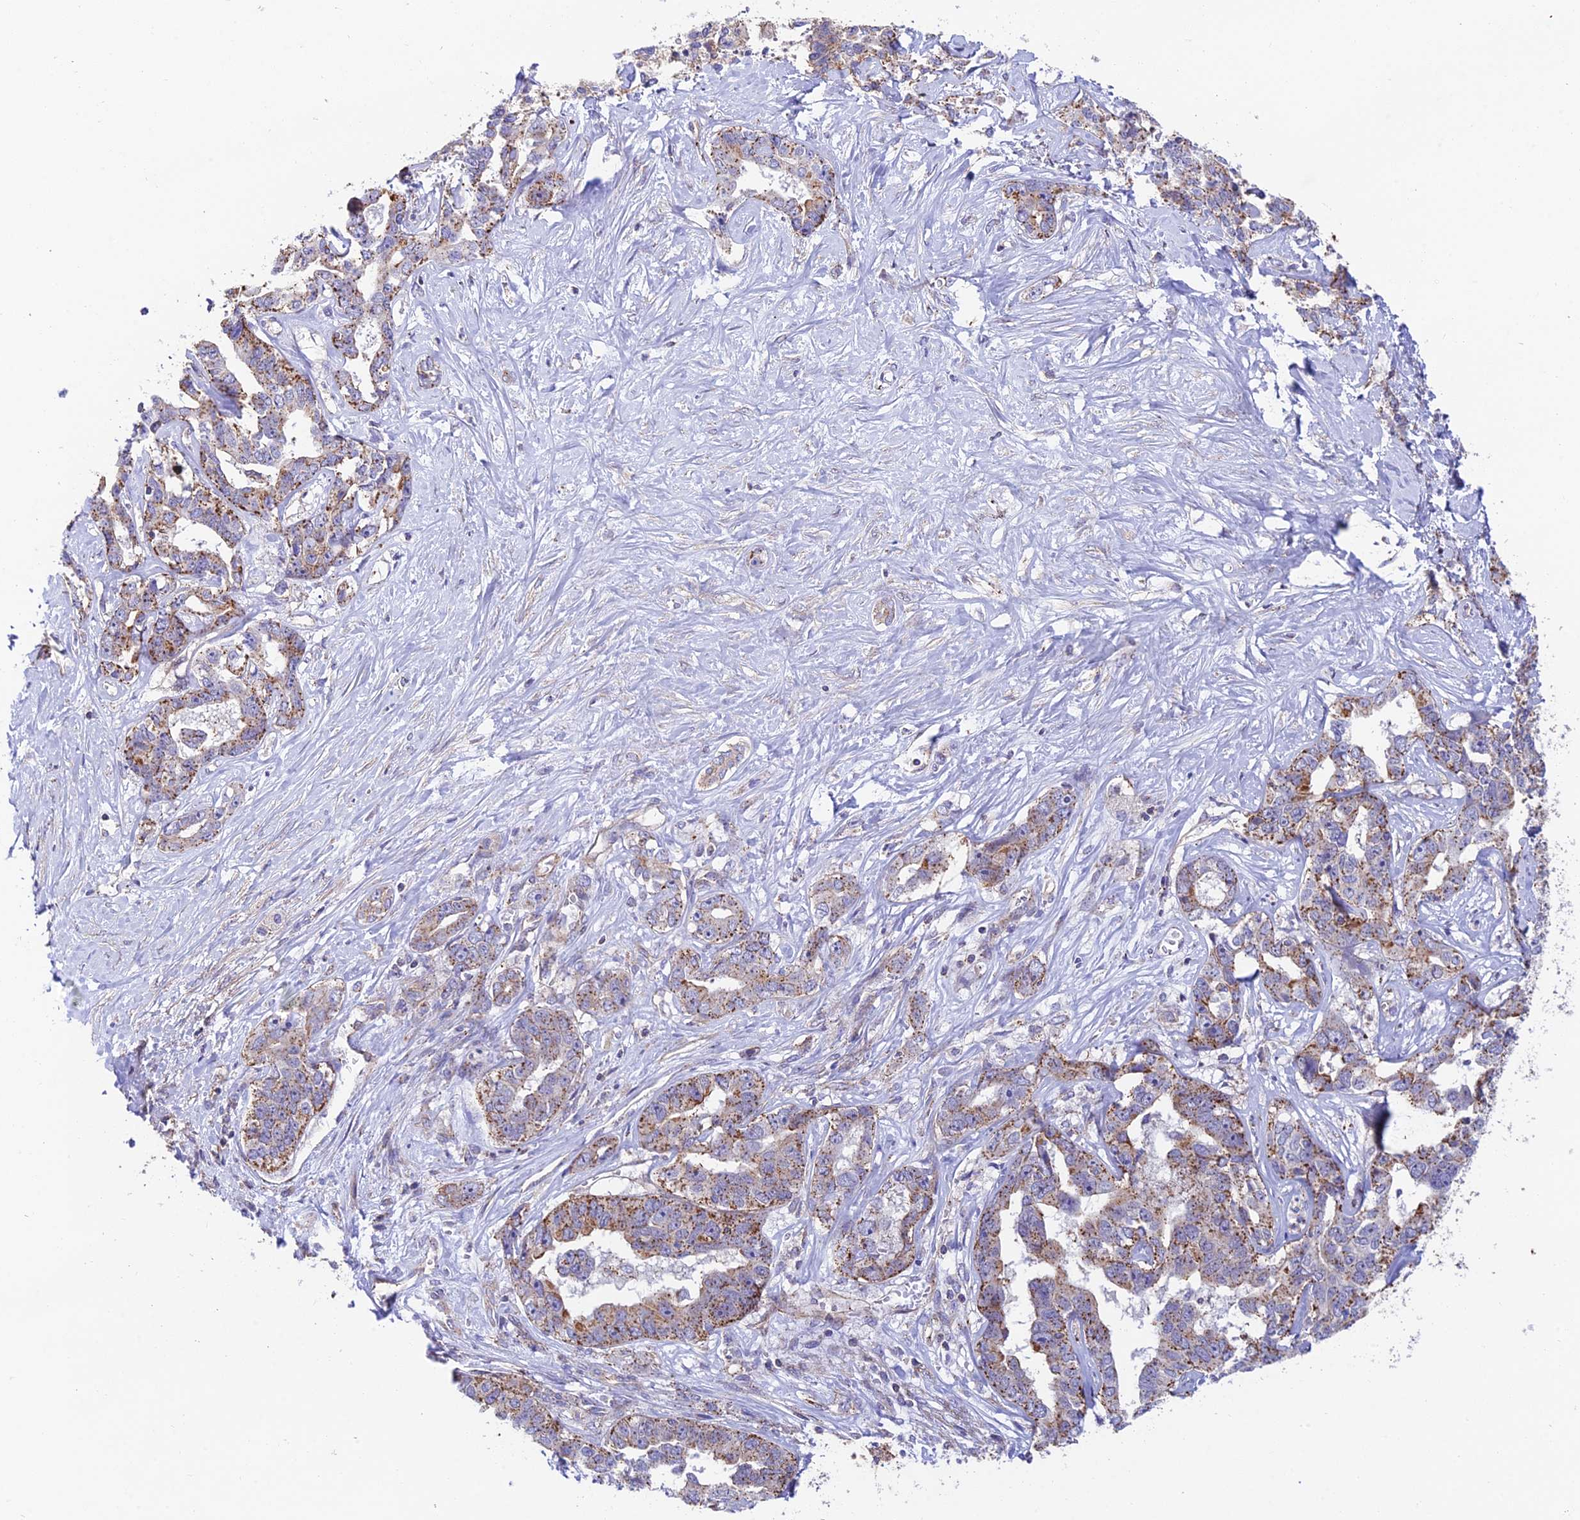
{"staining": {"intensity": "strong", "quantity": ">75%", "location": "cytoplasmic/membranous"}, "tissue": "liver cancer", "cell_type": "Tumor cells", "image_type": "cancer", "snomed": [{"axis": "morphology", "description": "Cholangiocarcinoma"}, {"axis": "topography", "description": "Liver"}], "caption": "This is an image of immunohistochemistry (IHC) staining of liver cholangiocarcinoma, which shows strong staining in the cytoplasmic/membranous of tumor cells.", "gene": "QRFP", "patient": {"sex": "male", "age": 59}}